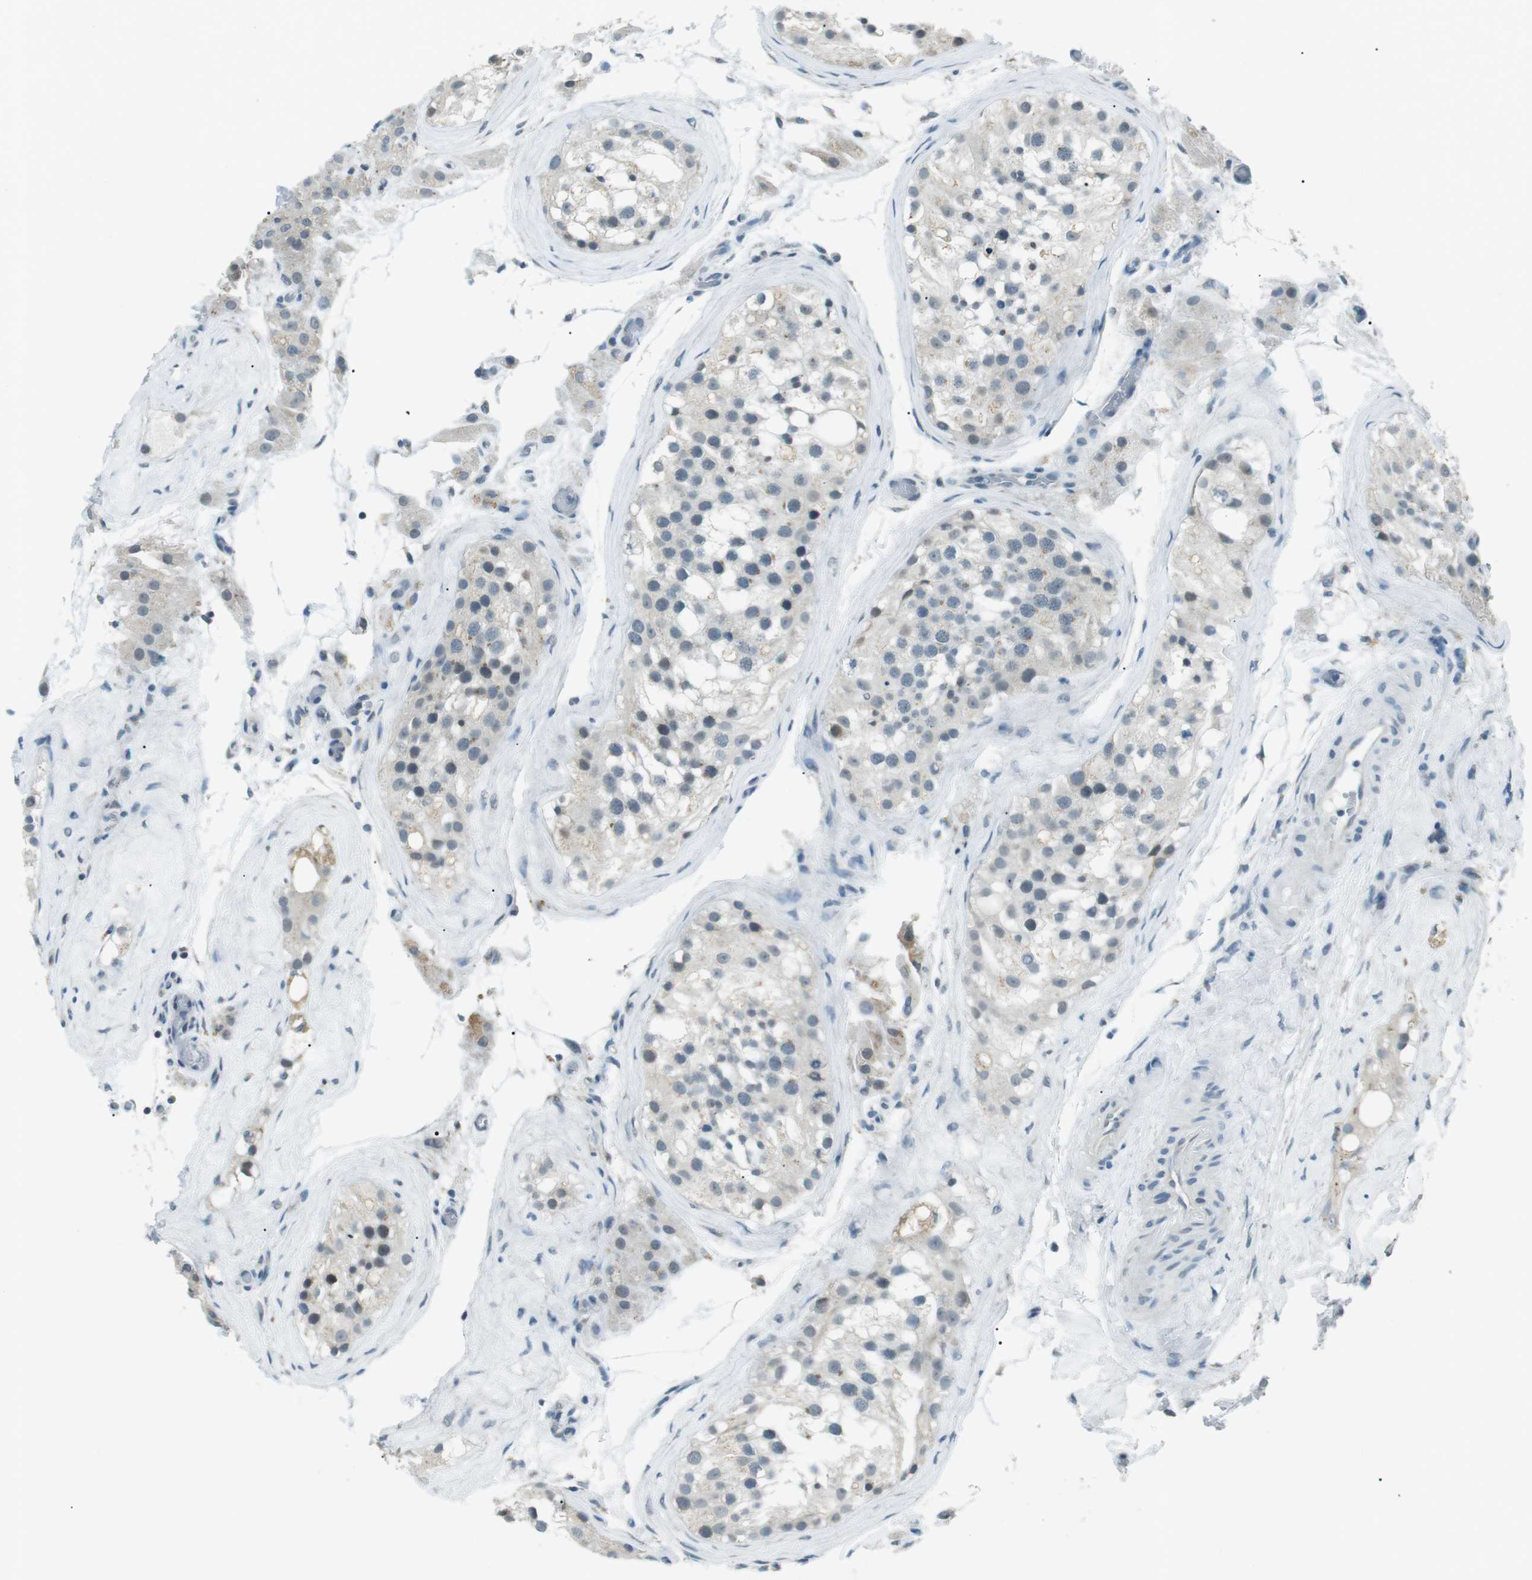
{"staining": {"intensity": "weak", "quantity": "<25%", "location": "cytoplasmic/membranous,nuclear"}, "tissue": "testis", "cell_type": "Cells in seminiferous ducts", "image_type": "normal", "snomed": [{"axis": "morphology", "description": "Normal tissue, NOS"}, {"axis": "morphology", "description": "Seminoma, NOS"}, {"axis": "topography", "description": "Testis"}], "caption": "DAB (3,3'-diaminobenzidine) immunohistochemical staining of benign human testis reveals no significant expression in cells in seminiferous ducts. (Stains: DAB IHC with hematoxylin counter stain, Microscopy: brightfield microscopy at high magnification).", "gene": "ENSG00000289724", "patient": {"sex": "male", "age": 71}}